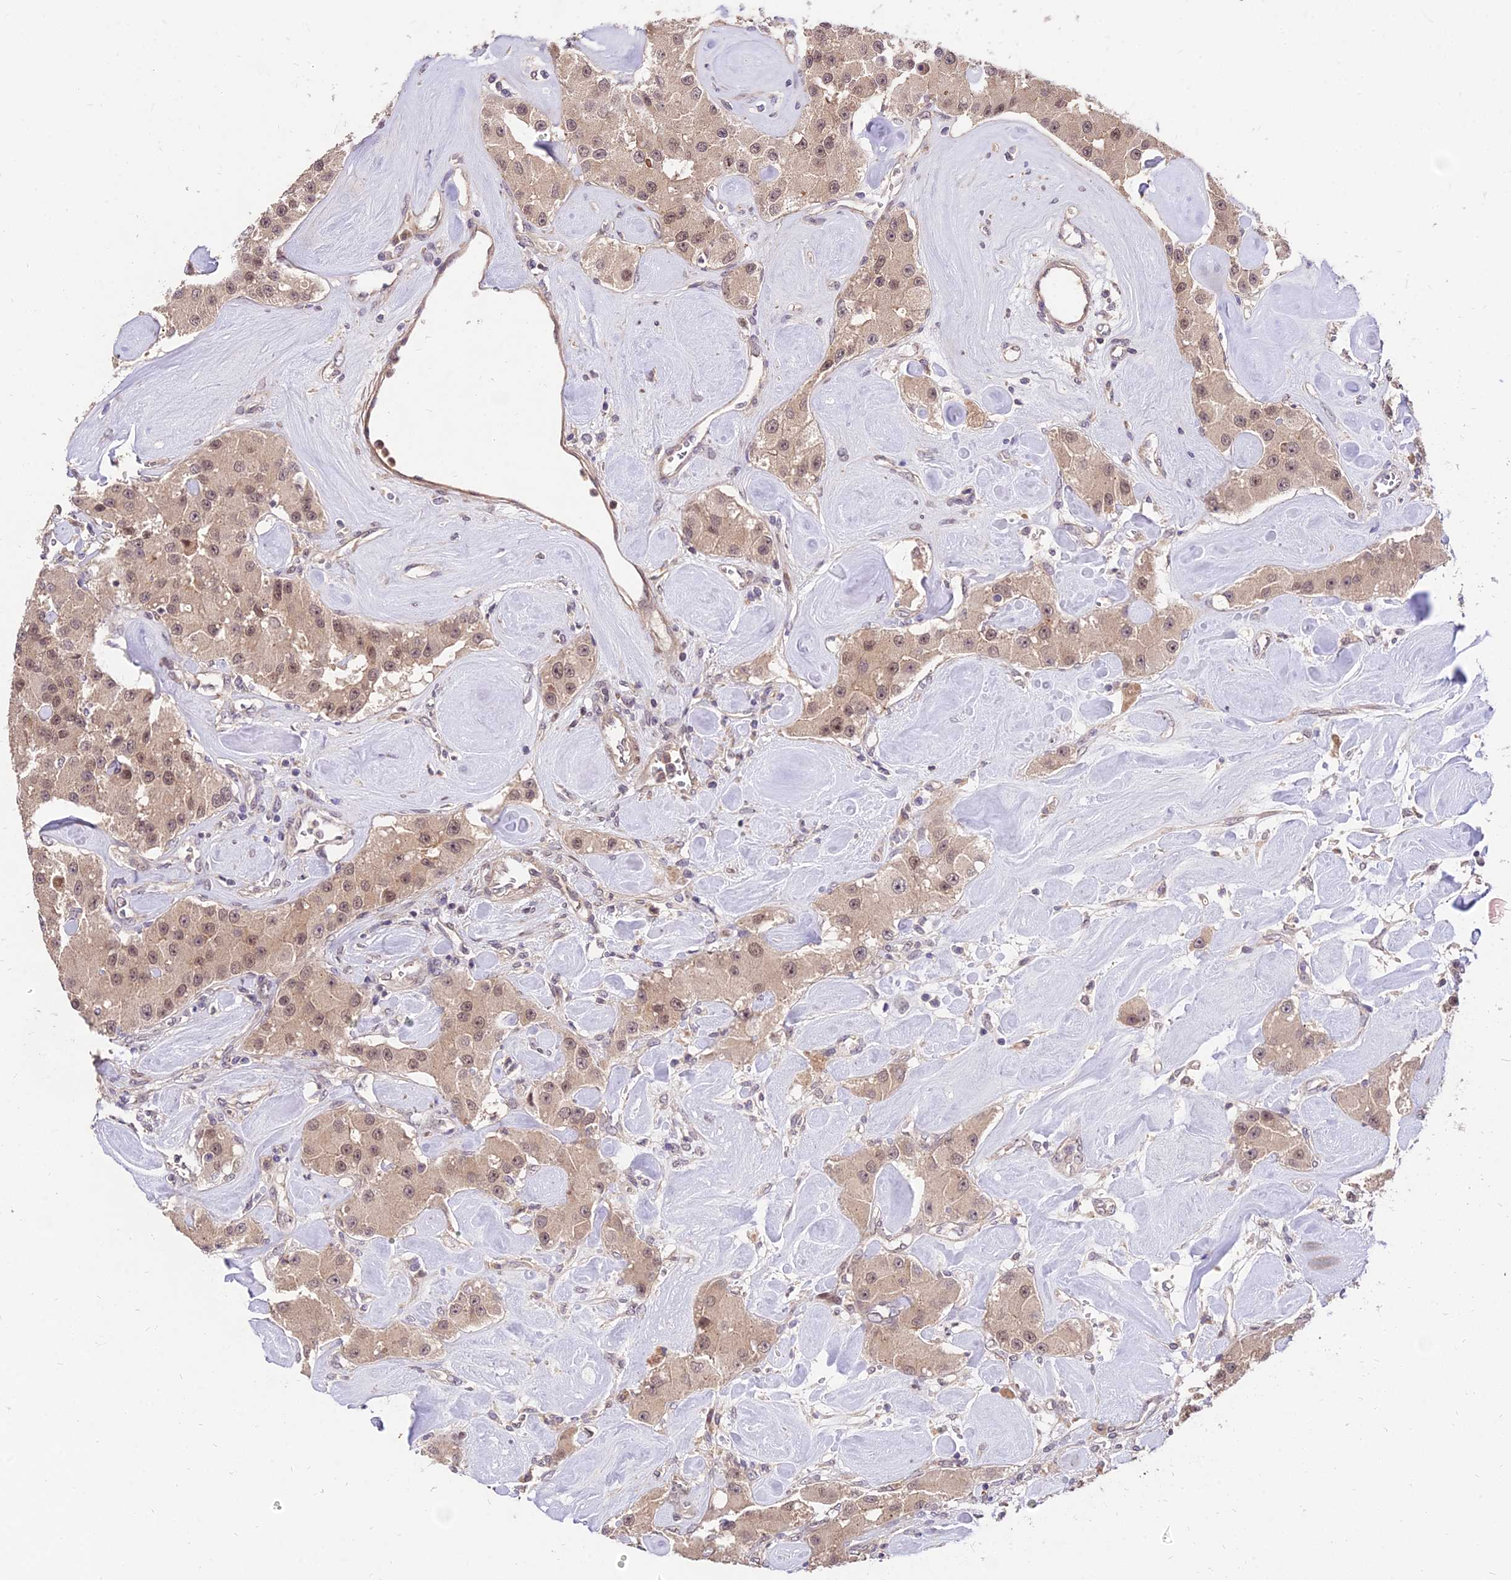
{"staining": {"intensity": "moderate", "quantity": ">75%", "location": "nuclear"}, "tissue": "carcinoid", "cell_type": "Tumor cells", "image_type": "cancer", "snomed": [{"axis": "morphology", "description": "Carcinoid, malignant, NOS"}, {"axis": "topography", "description": "Pancreas"}], "caption": "IHC (DAB (3,3'-diaminobenzidine)) staining of human carcinoid reveals moderate nuclear protein positivity in about >75% of tumor cells. The staining is performed using DAB brown chromogen to label protein expression. The nuclei are counter-stained blue using hematoxylin.", "gene": "ZNF85", "patient": {"sex": "male", "age": 41}}